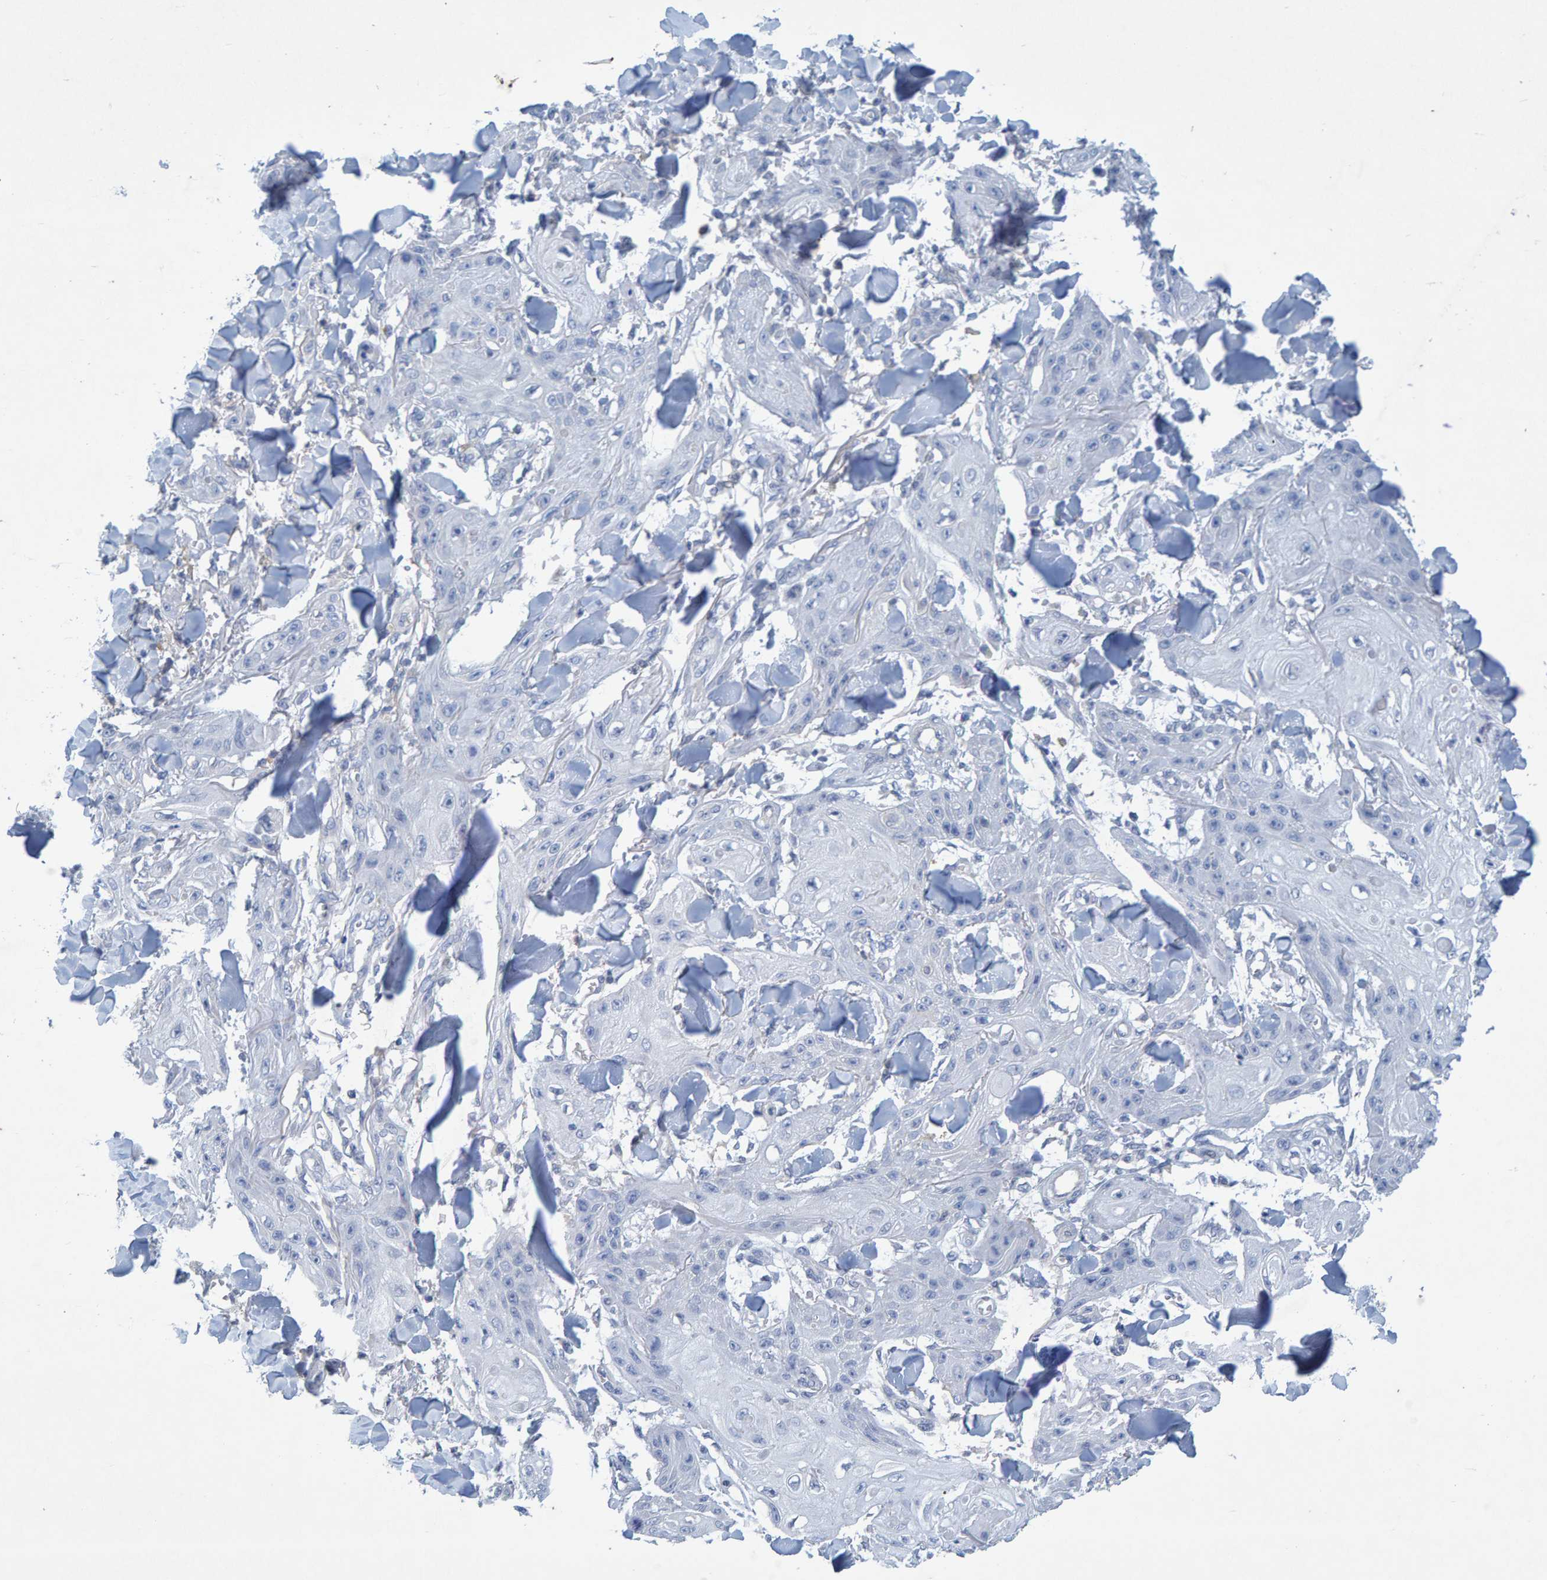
{"staining": {"intensity": "negative", "quantity": "none", "location": "none"}, "tissue": "skin cancer", "cell_type": "Tumor cells", "image_type": "cancer", "snomed": [{"axis": "morphology", "description": "Squamous cell carcinoma, NOS"}, {"axis": "topography", "description": "Skin"}], "caption": "High power microscopy histopathology image of an immunohistochemistry photomicrograph of squamous cell carcinoma (skin), revealing no significant expression in tumor cells.", "gene": "ALAD", "patient": {"sex": "male", "age": 74}}